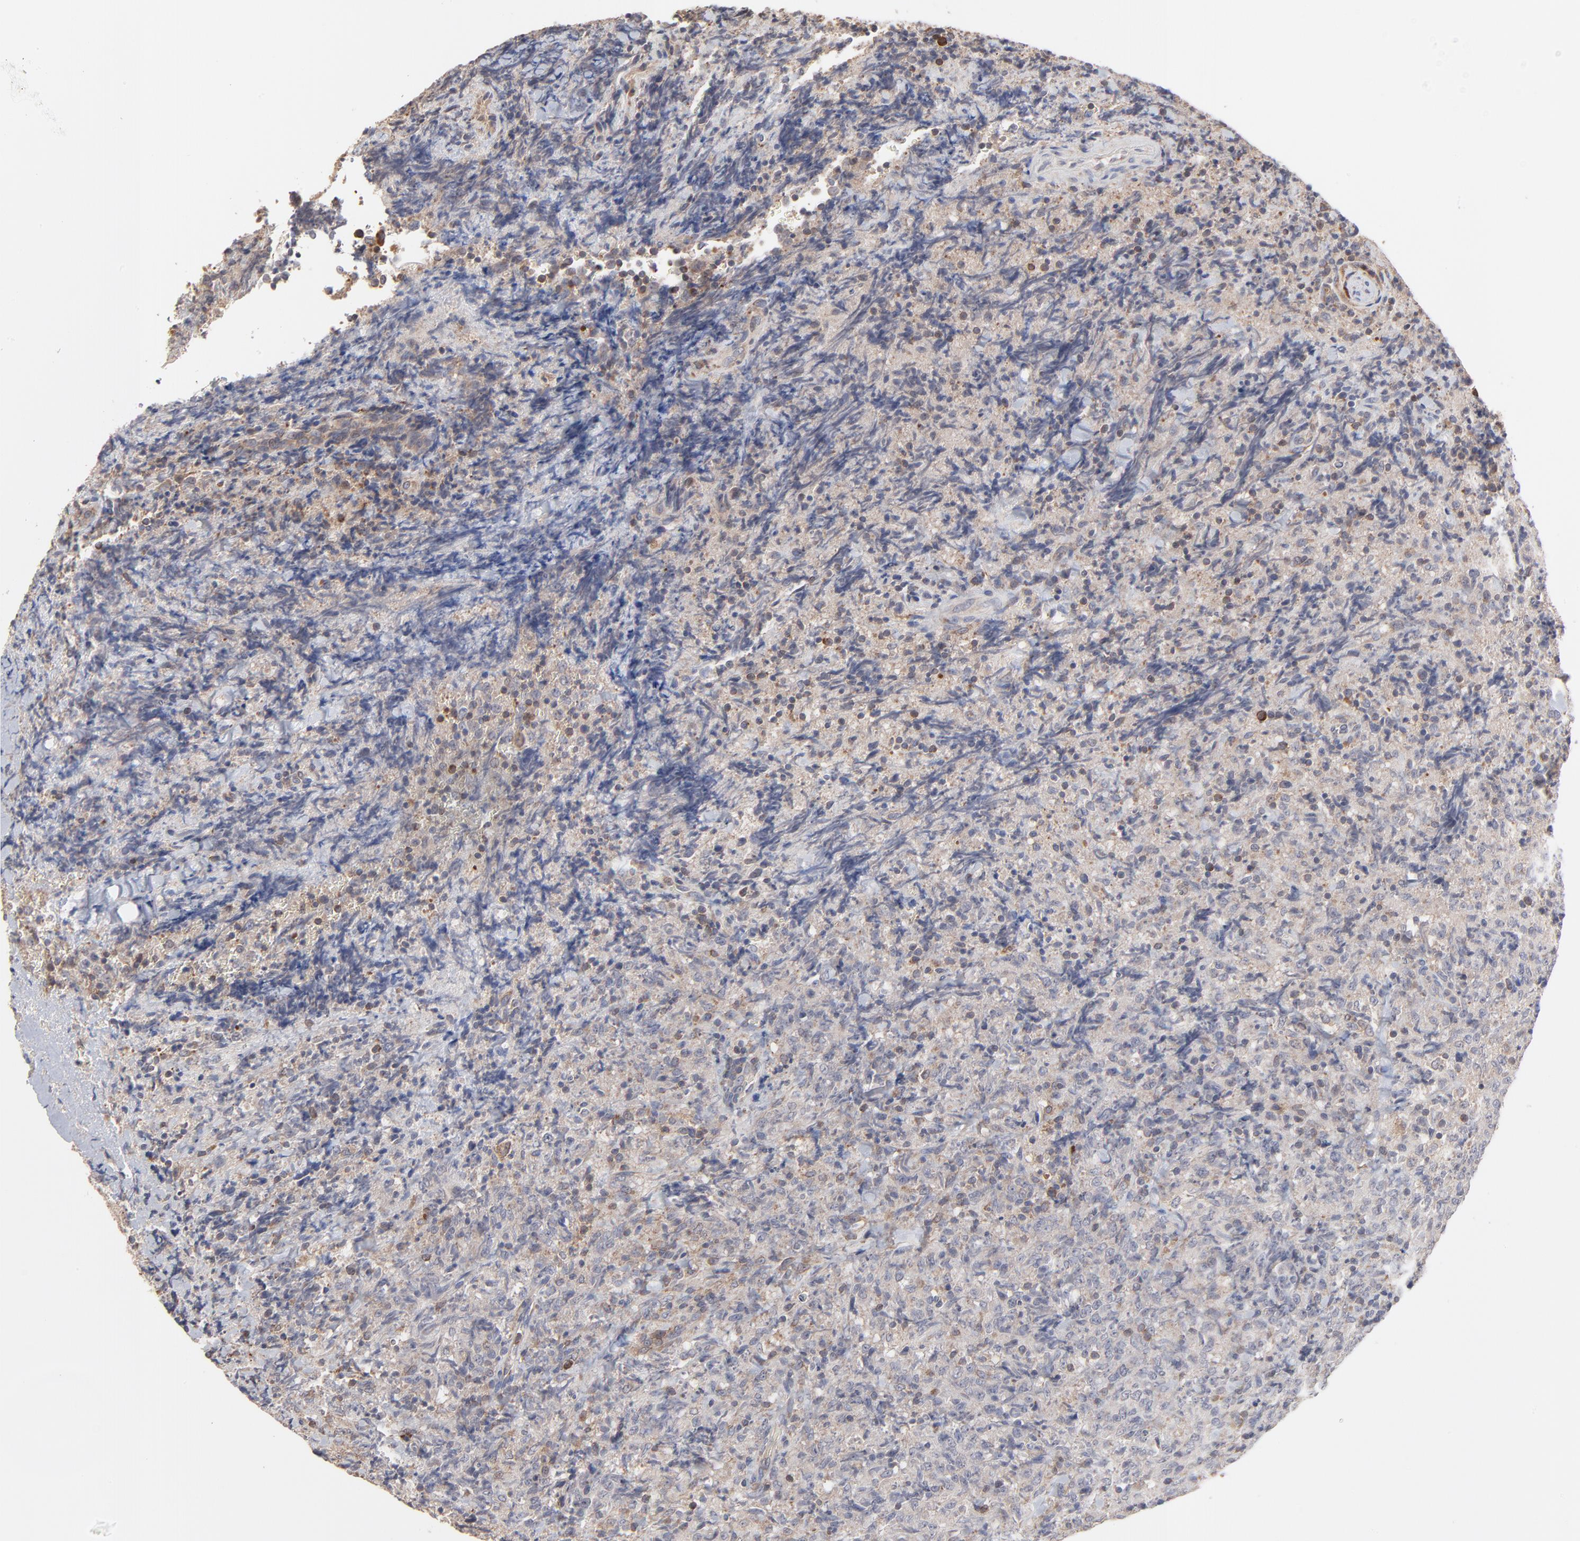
{"staining": {"intensity": "weak", "quantity": "25%-75%", "location": "cytoplasmic/membranous"}, "tissue": "lymphoma", "cell_type": "Tumor cells", "image_type": "cancer", "snomed": [{"axis": "morphology", "description": "Malignant lymphoma, non-Hodgkin's type, High grade"}, {"axis": "topography", "description": "Tonsil"}], "caption": "Immunohistochemical staining of high-grade malignant lymphoma, non-Hodgkin's type displays low levels of weak cytoplasmic/membranous protein staining in about 25%-75% of tumor cells. The protein is stained brown, and the nuclei are stained in blue (DAB IHC with brightfield microscopy, high magnification).", "gene": "RNF213", "patient": {"sex": "female", "age": 36}}